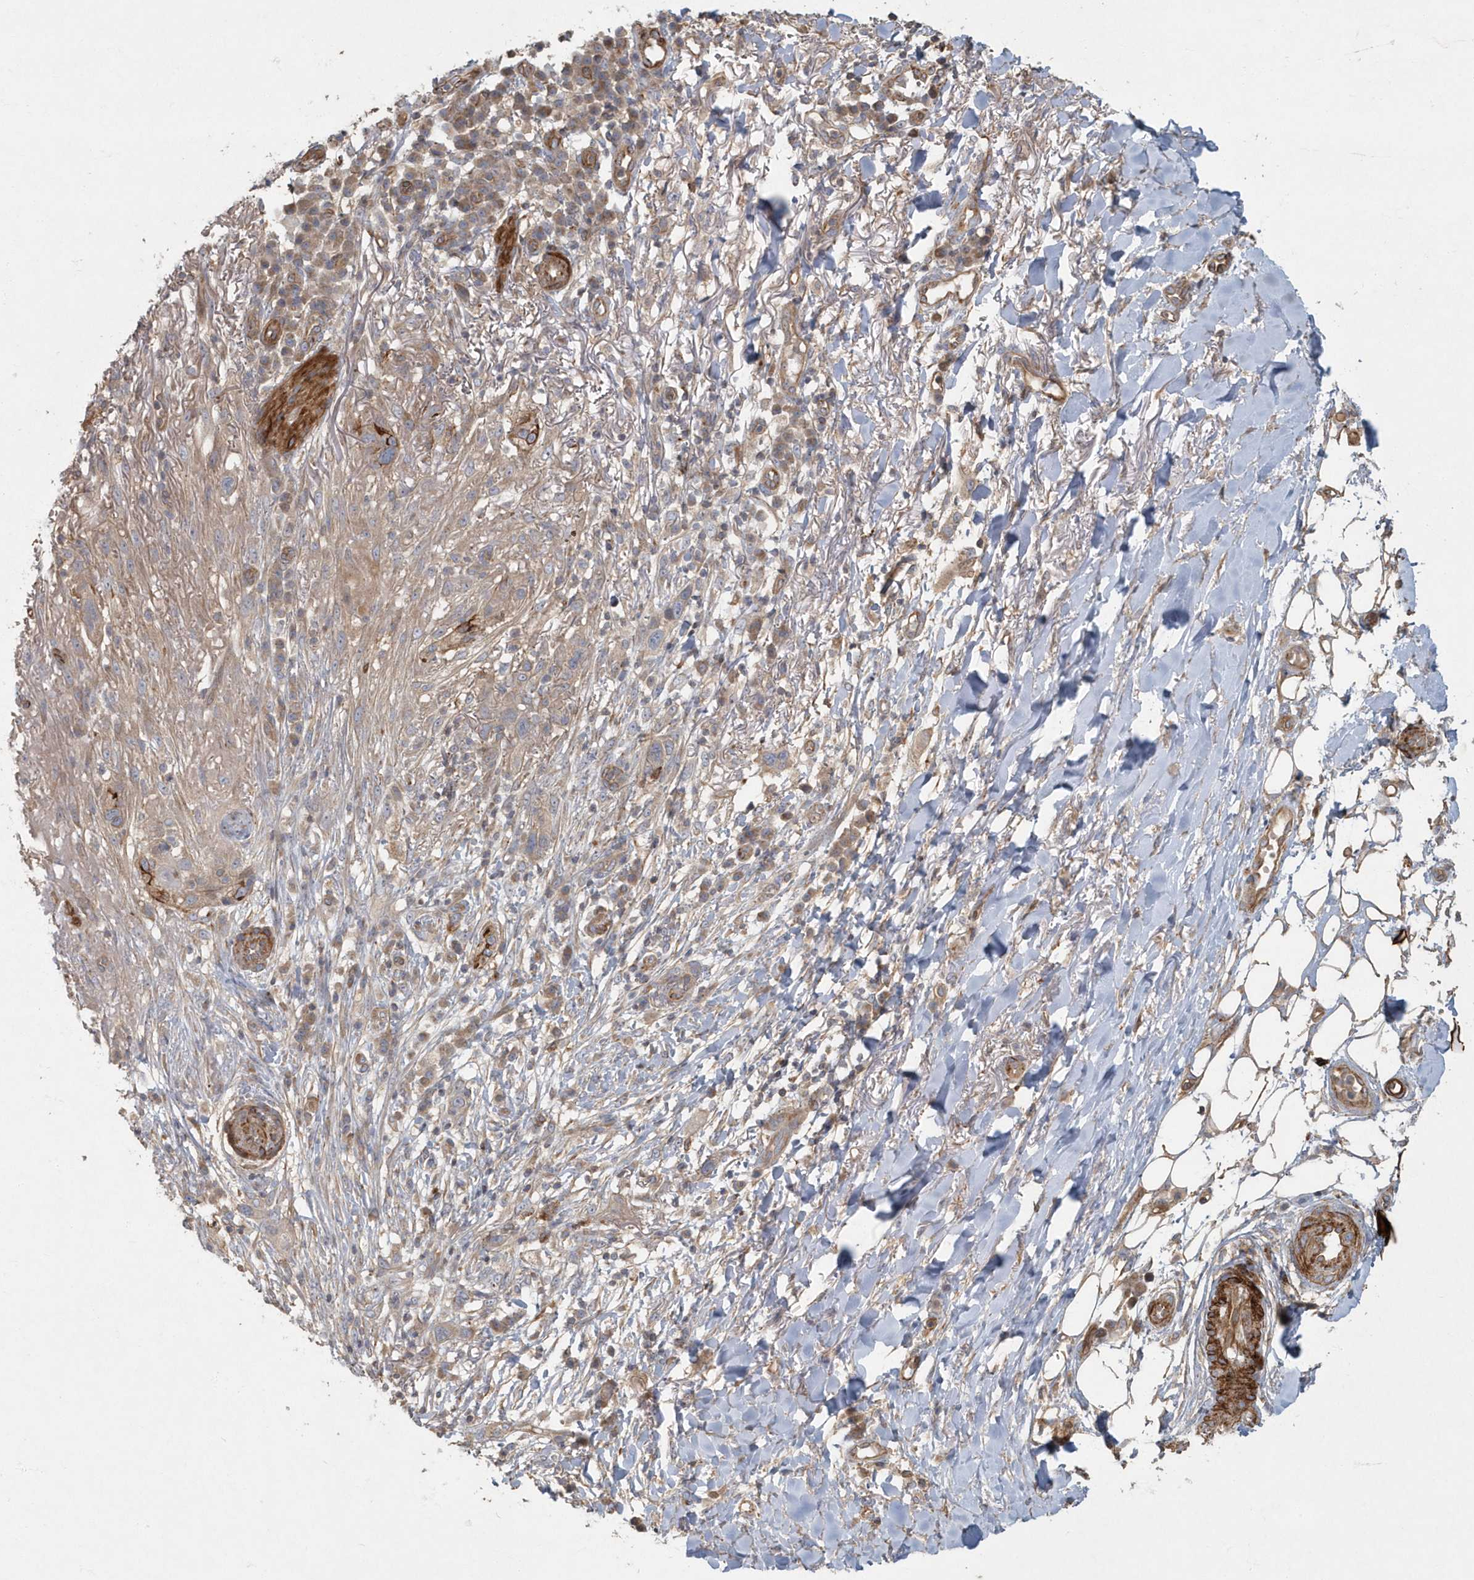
{"staining": {"intensity": "strong", "quantity": "<25%", "location": "cytoplasmic/membranous"}, "tissue": "skin cancer", "cell_type": "Tumor cells", "image_type": "cancer", "snomed": [{"axis": "morphology", "description": "Normal tissue, NOS"}, {"axis": "morphology", "description": "Squamous cell carcinoma, NOS"}, {"axis": "topography", "description": "Skin"}], "caption": "This is a histology image of immunohistochemistry (IHC) staining of squamous cell carcinoma (skin), which shows strong expression in the cytoplasmic/membranous of tumor cells.", "gene": "ARHGEF38", "patient": {"sex": "female", "age": 96}}